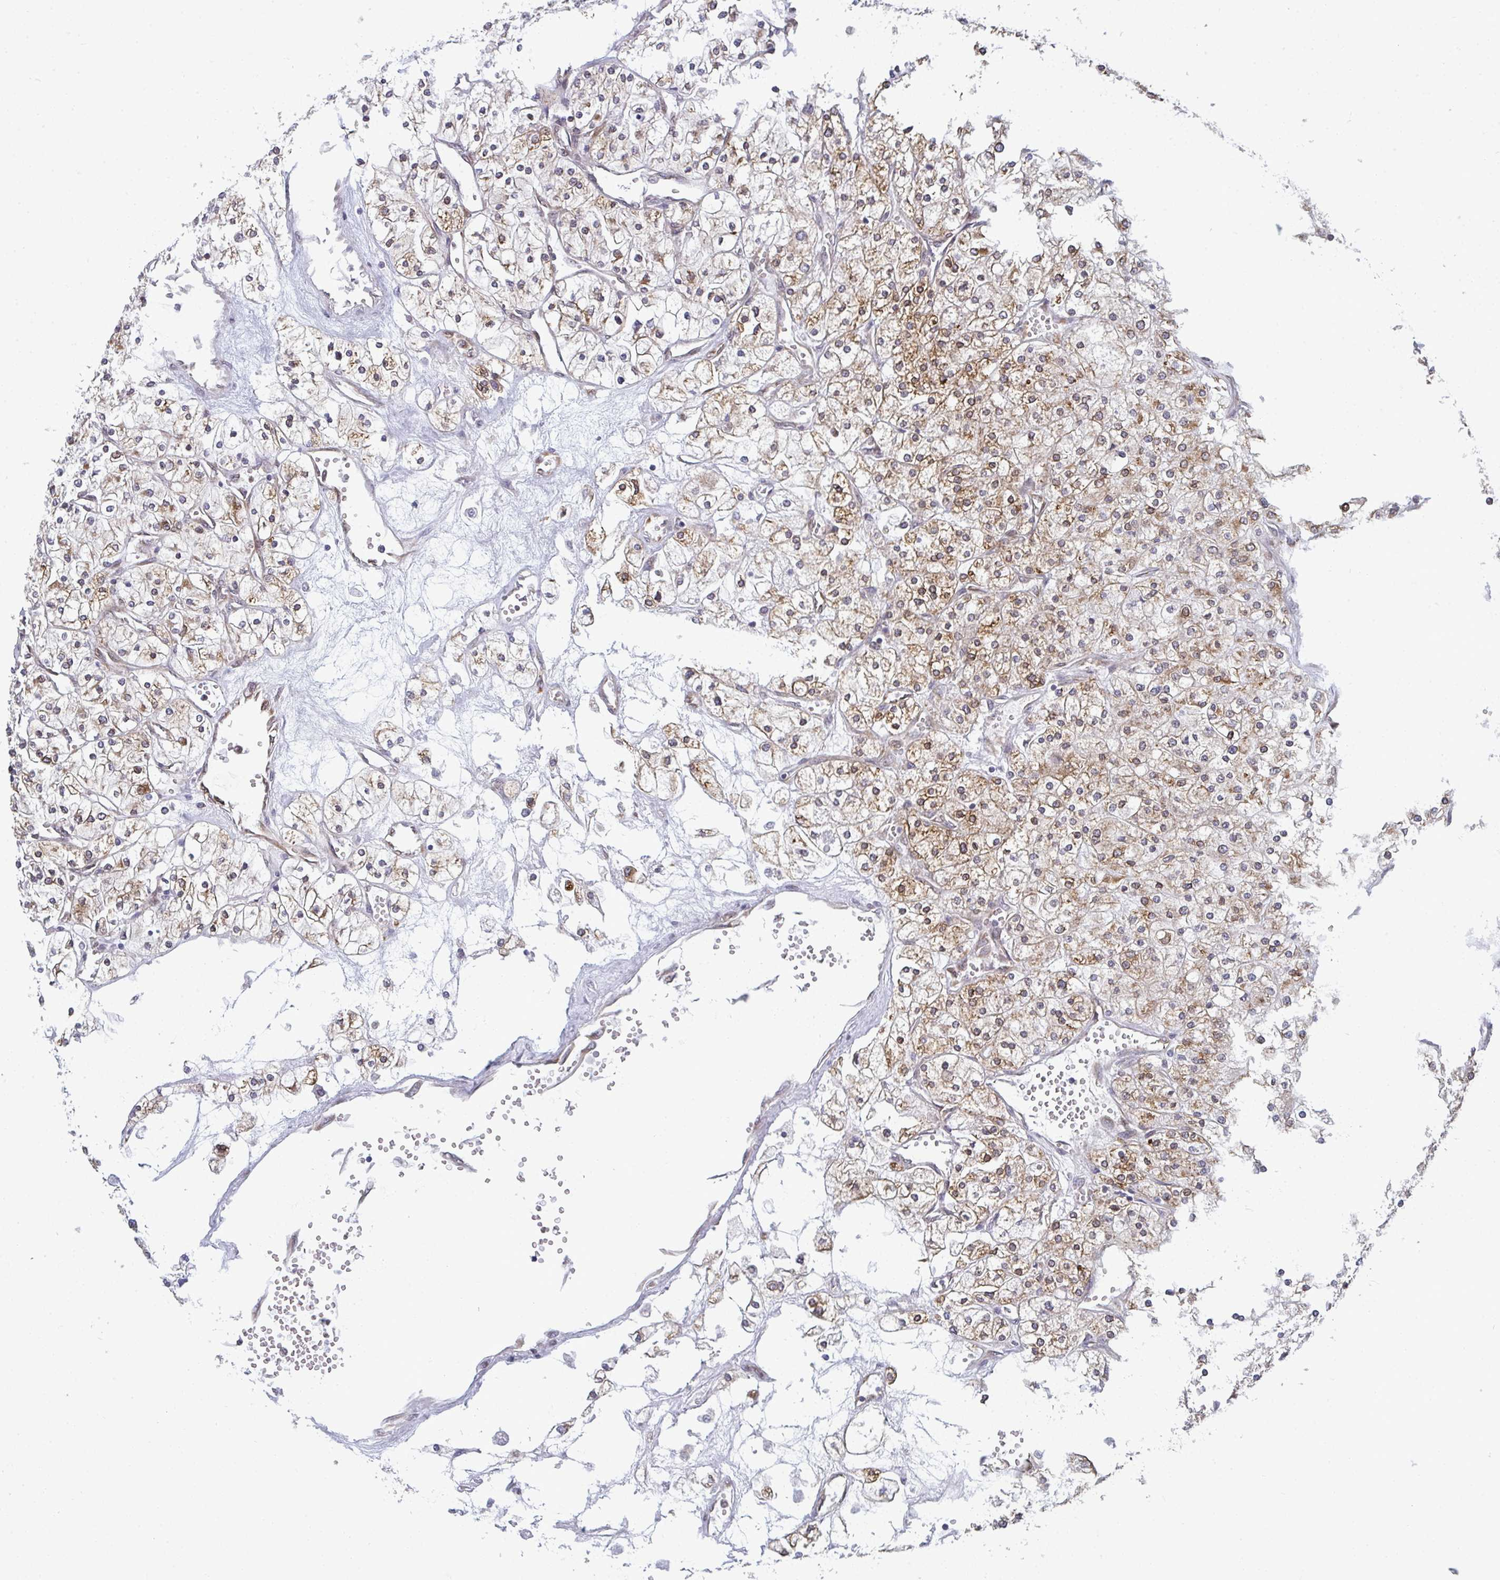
{"staining": {"intensity": "moderate", "quantity": "25%-75%", "location": "cytoplasmic/membranous"}, "tissue": "renal cancer", "cell_type": "Tumor cells", "image_type": "cancer", "snomed": [{"axis": "morphology", "description": "Adenocarcinoma, NOS"}, {"axis": "topography", "description": "Kidney"}], "caption": "Approximately 25%-75% of tumor cells in renal cancer (adenocarcinoma) exhibit moderate cytoplasmic/membranous protein staining as visualized by brown immunohistochemical staining.", "gene": "LYSMD4", "patient": {"sex": "male", "age": 80}}